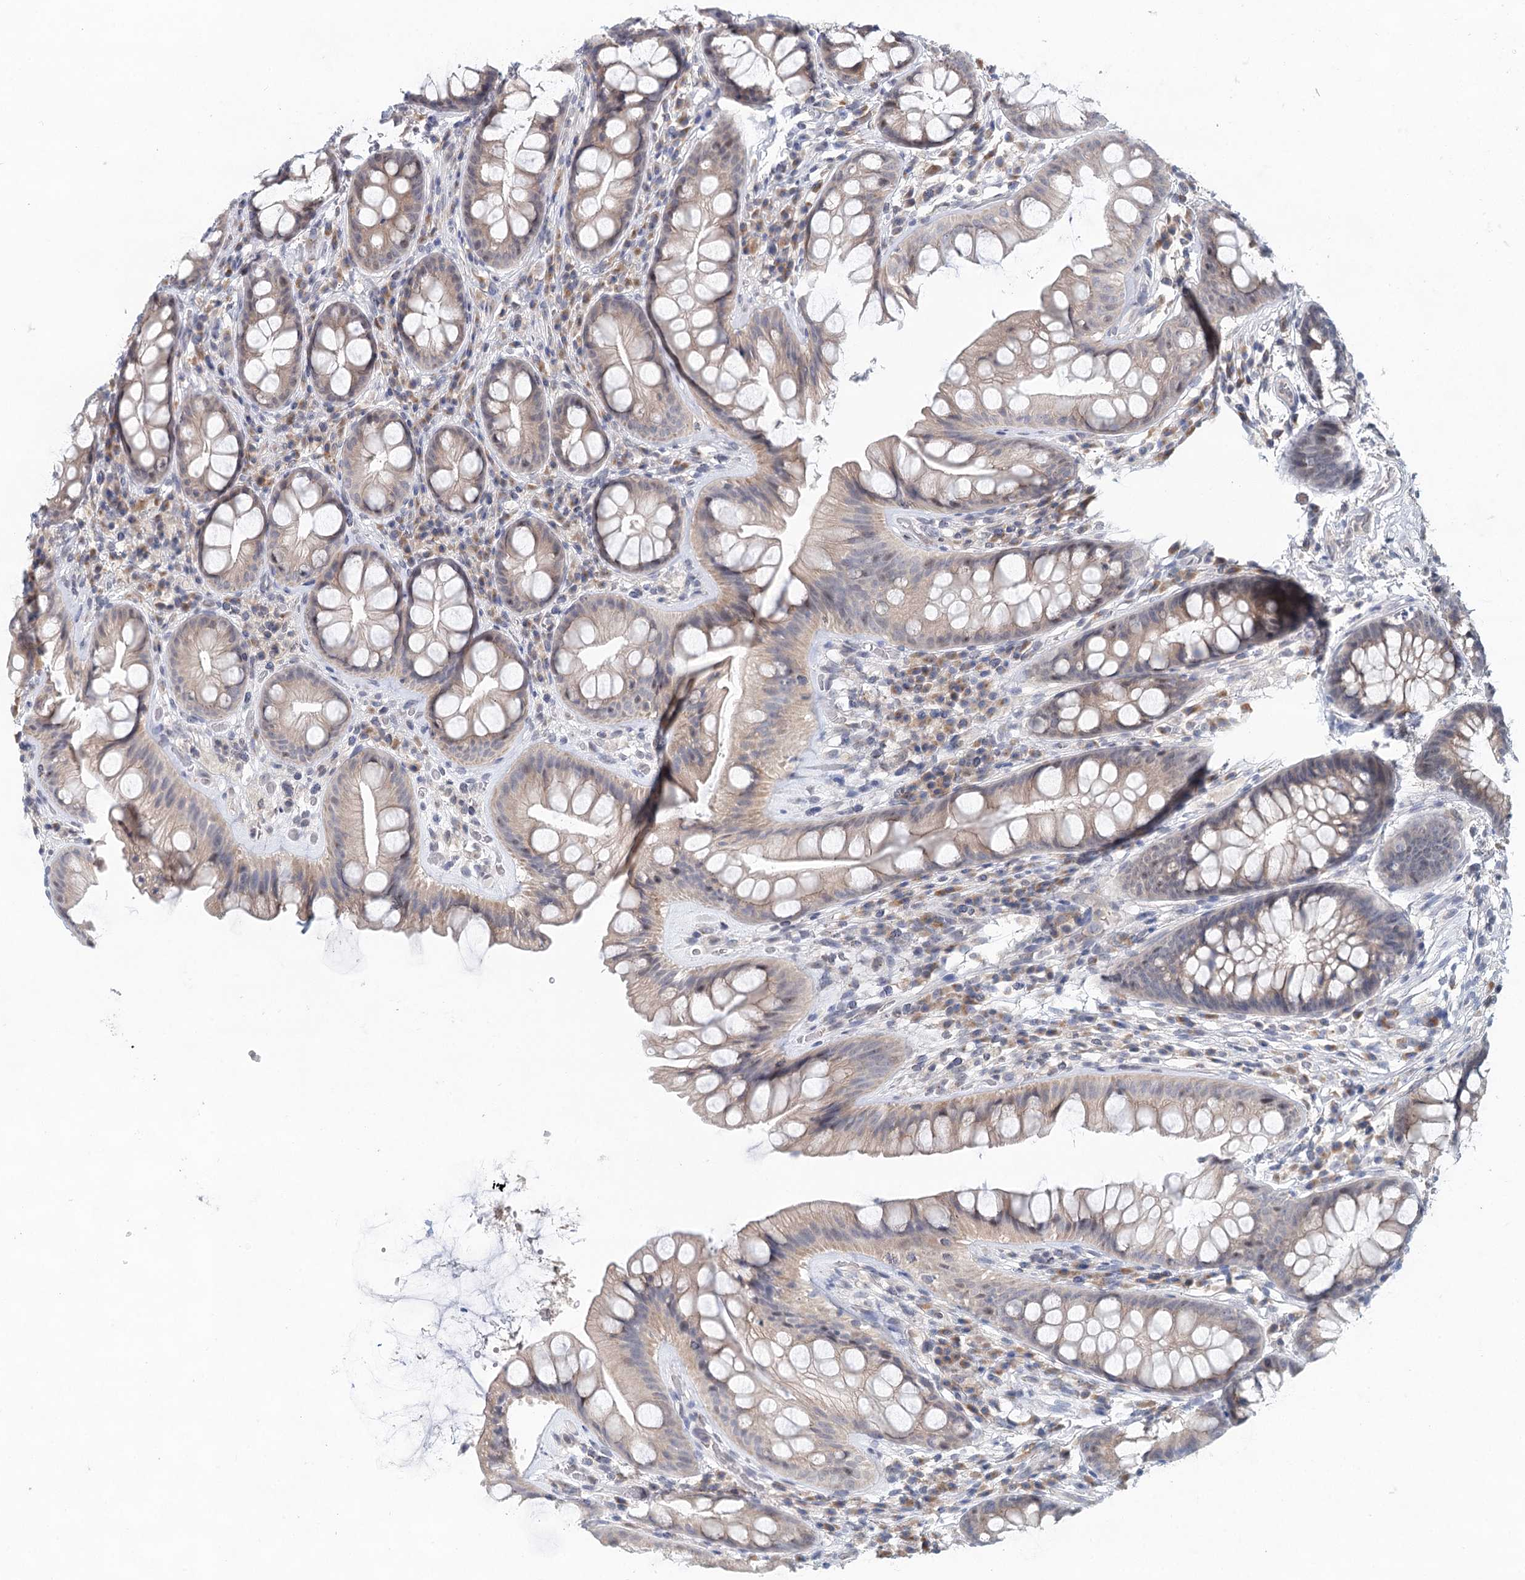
{"staining": {"intensity": "moderate", "quantity": ">75%", "location": "cytoplasmic/membranous"}, "tissue": "rectum", "cell_type": "Glandular cells", "image_type": "normal", "snomed": [{"axis": "morphology", "description": "Normal tissue, NOS"}, {"axis": "topography", "description": "Rectum"}], "caption": "DAB (3,3'-diaminobenzidine) immunohistochemical staining of normal rectum reveals moderate cytoplasmic/membranous protein staining in approximately >75% of glandular cells.", "gene": "BLTP1", "patient": {"sex": "male", "age": 74}}